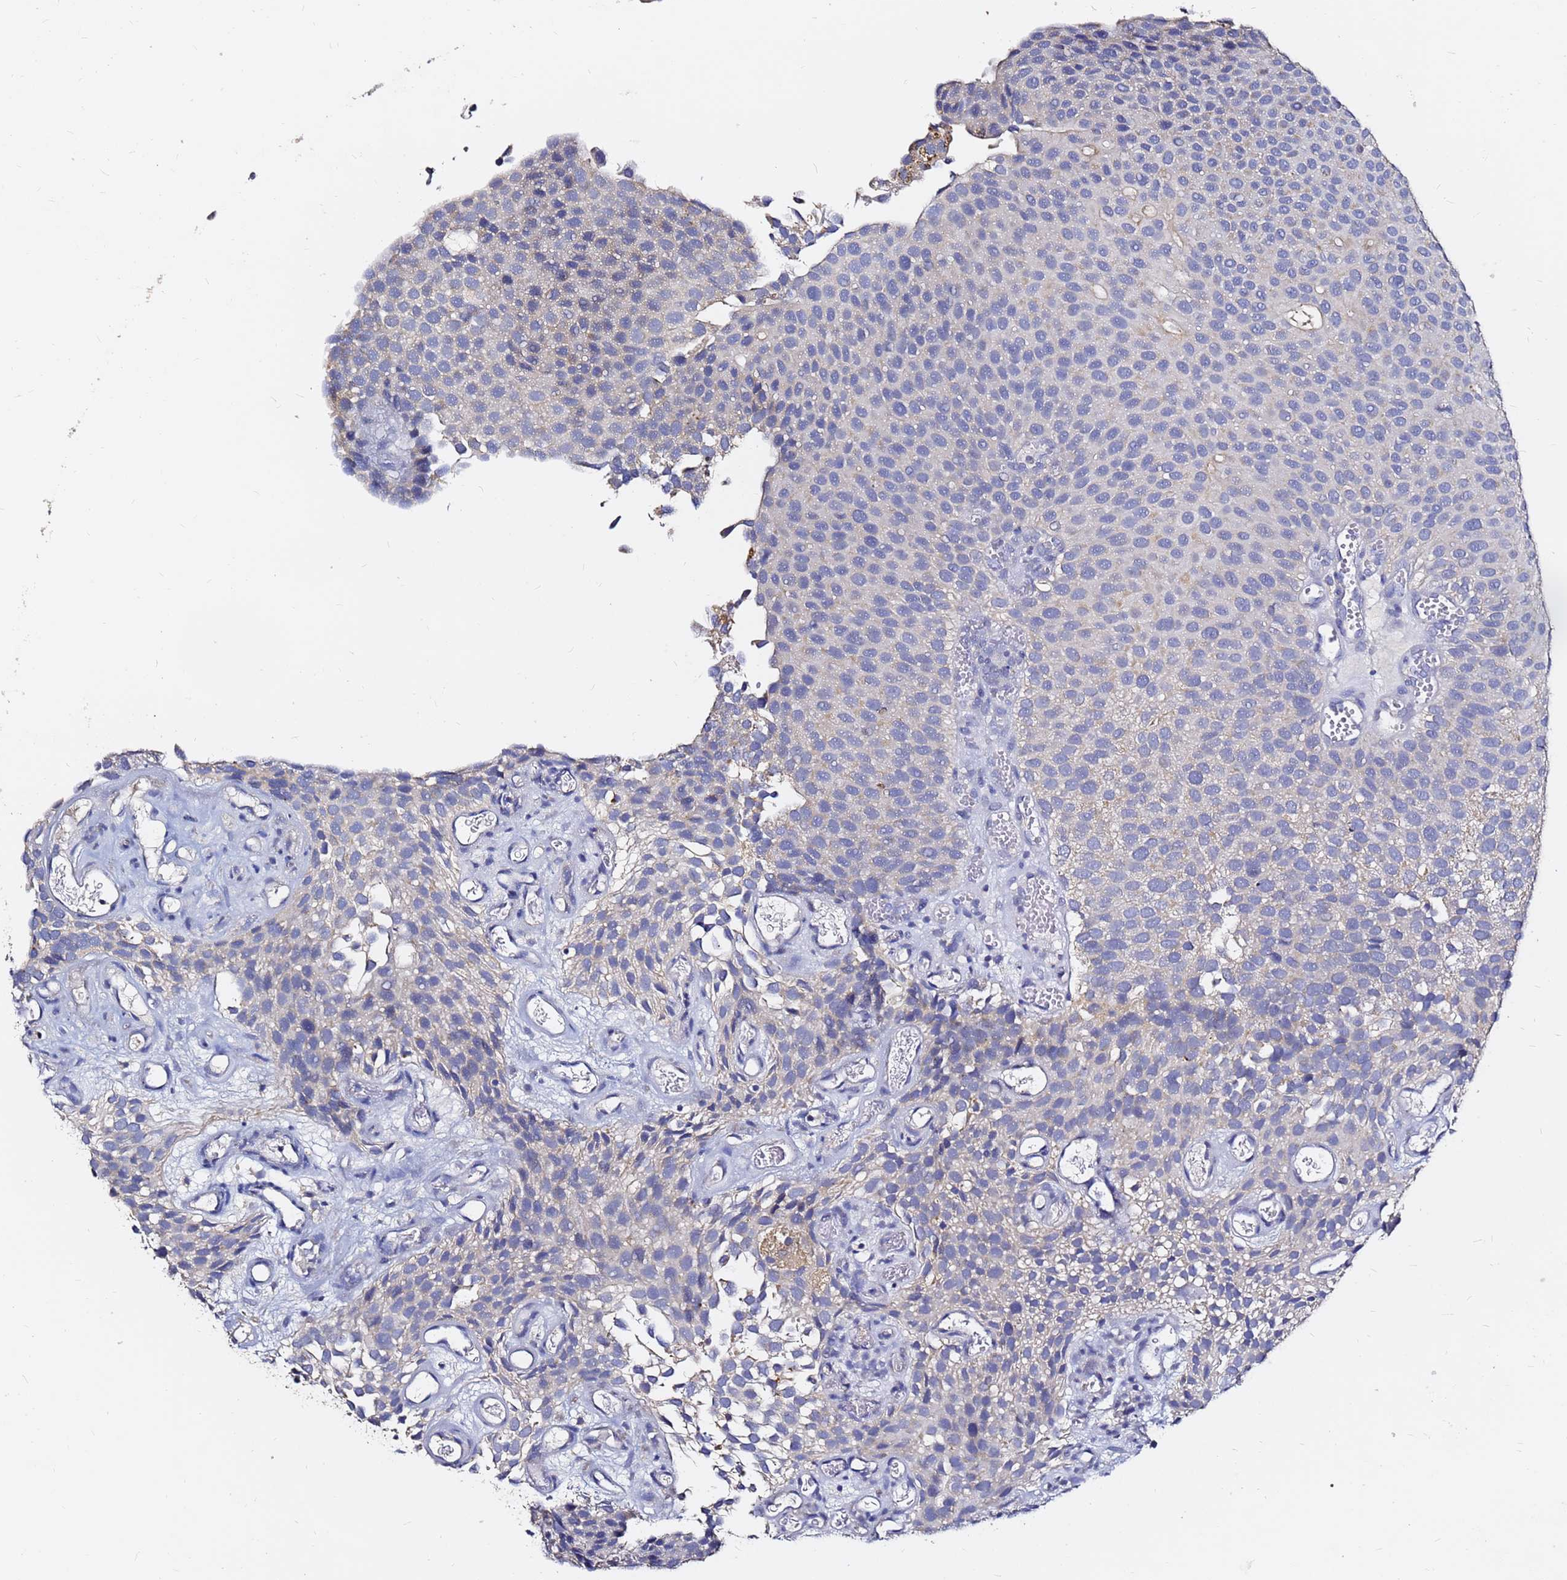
{"staining": {"intensity": "negative", "quantity": "none", "location": "none"}, "tissue": "urothelial cancer", "cell_type": "Tumor cells", "image_type": "cancer", "snomed": [{"axis": "morphology", "description": "Urothelial carcinoma, Low grade"}, {"axis": "topography", "description": "Urinary bladder"}], "caption": "Urothelial cancer was stained to show a protein in brown. There is no significant positivity in tumor cells.", "gene": "FAM183A", "patient": {"sex": "male", "age": 89}}